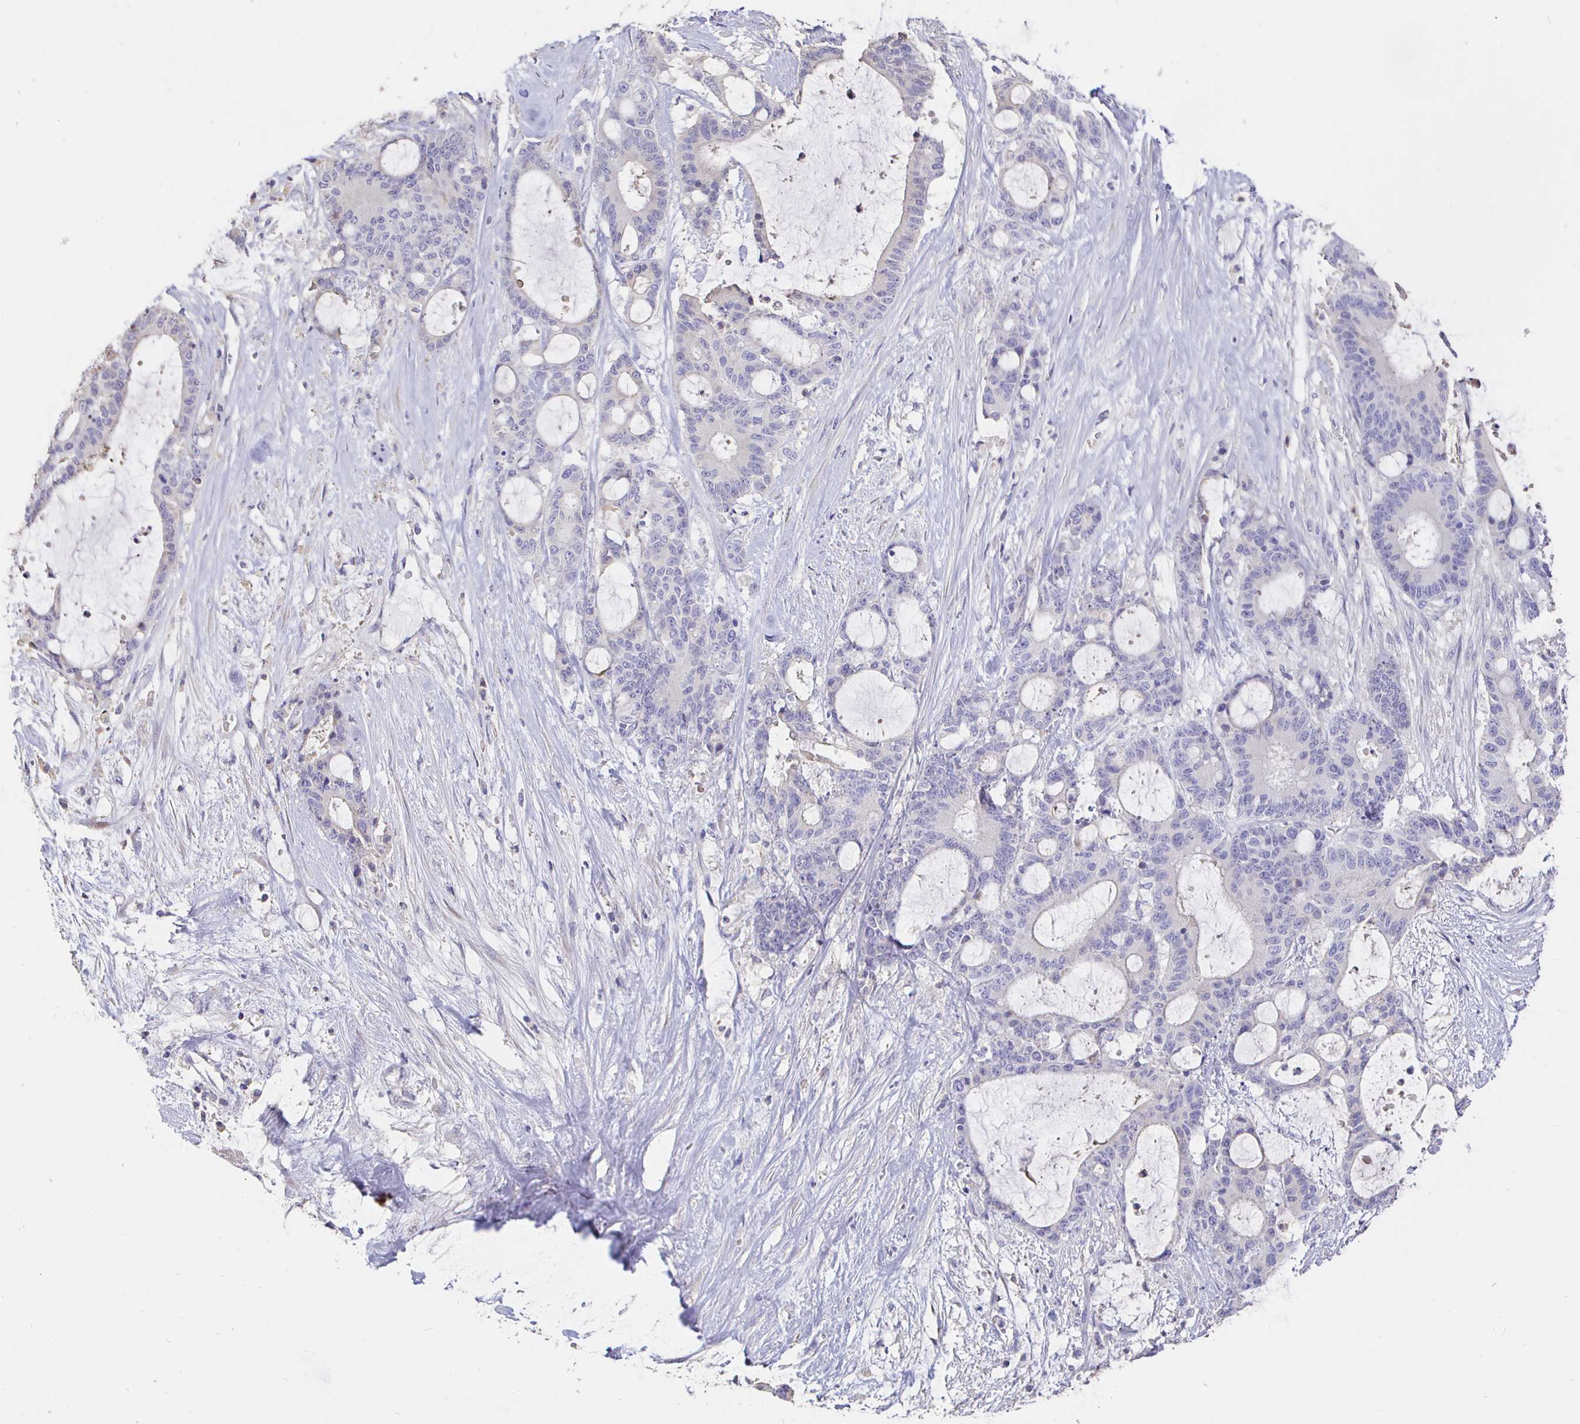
{"staining": {"intensity": "negative", "quantity": "none", "location": "none"}, "tissue": "liver cancer", "cell_type": "Tumor cells", "image_type": "cancer", "snomed": [{"axis": "morphology", "description": "Normal tissue, NOS"}, {"axis": "morphology", "description": "Cholangiocarcinoma"}, {"axis": "topography", "description": "Liver"}, {"axis": "topography", "description": "Peripheral nerve tissue"}], "caption": "Immunohistochemical staining of liver cancer reveals no significant expression in tumor cells.", "gene": "CXCR3", "patient": {"sex": "female", "age": 73}}